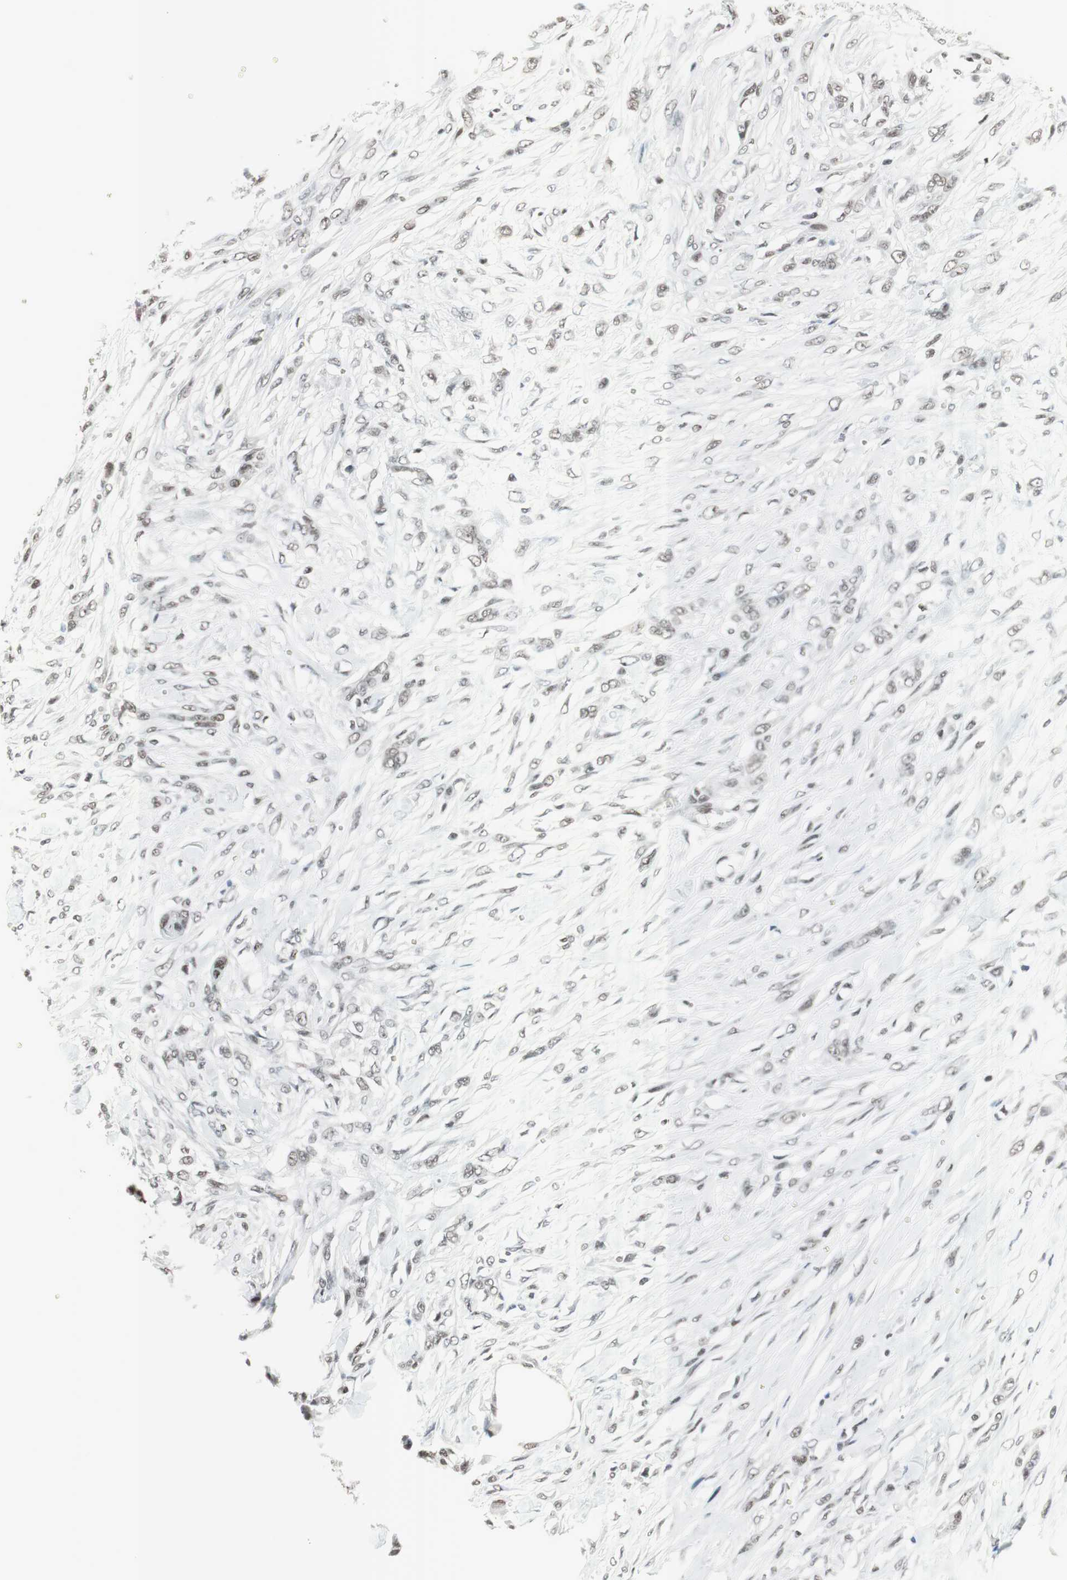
{"staining": {"intensity": "weak", "quantity": "25%-75%", "location": "nuclear"}, "tissue": "skin cancer", "cell_type": "Tumor cells", "image_type": "cancer", "snomed": [{"axis": "morphology", "description": "Squamous cell carcinoma, NOS"}, {"axis": "topography", "description": "Skin"}], "caption": "IHC micrograph of squamous cell carcinoma (skin) stained for a protein (brown), which shows low levels of weak nuclear expression in approximately 25%-75% of tumor cells.", "gene": "ARID1A", "patient": {"sex": "female", "age": 59}}